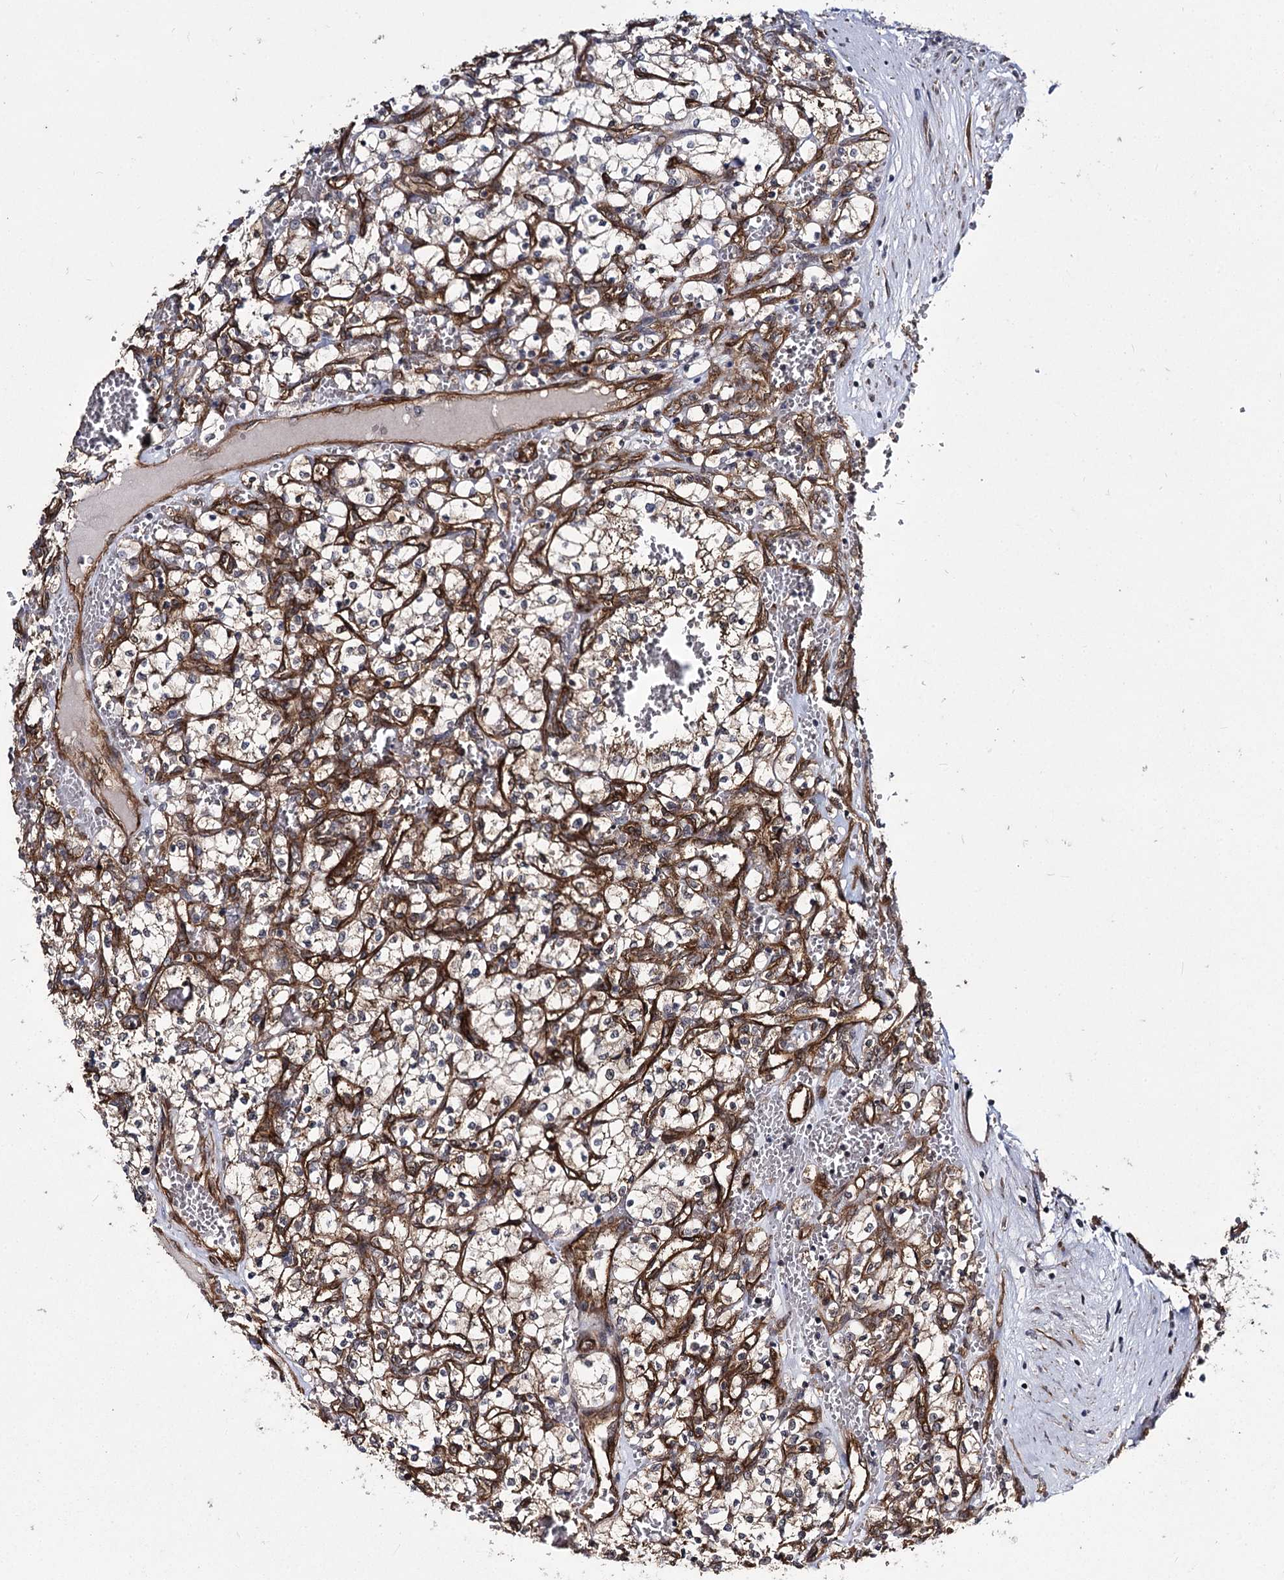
{"staining": {"intensity": "weak", "quantity": ">75%", "location": "cytoplasmic/membranous"}, "tissue": "renal cancer", "cell_type": "Tumor cells", "image_type": "cancer", "snomed": [{"axis": "morphology", "description": "Adenocarcinoma, NOS"}, {"axis": "topography", "description": "Kidney"}], "caption": "Protein analysis of renal cancer (adenocarcinoma) tissue reveals weak cytoplasmic/membranous expression in about >75% of tumor cells.", "gene": "MYO1C", "patient": {"sex": "female", "age": 69}}